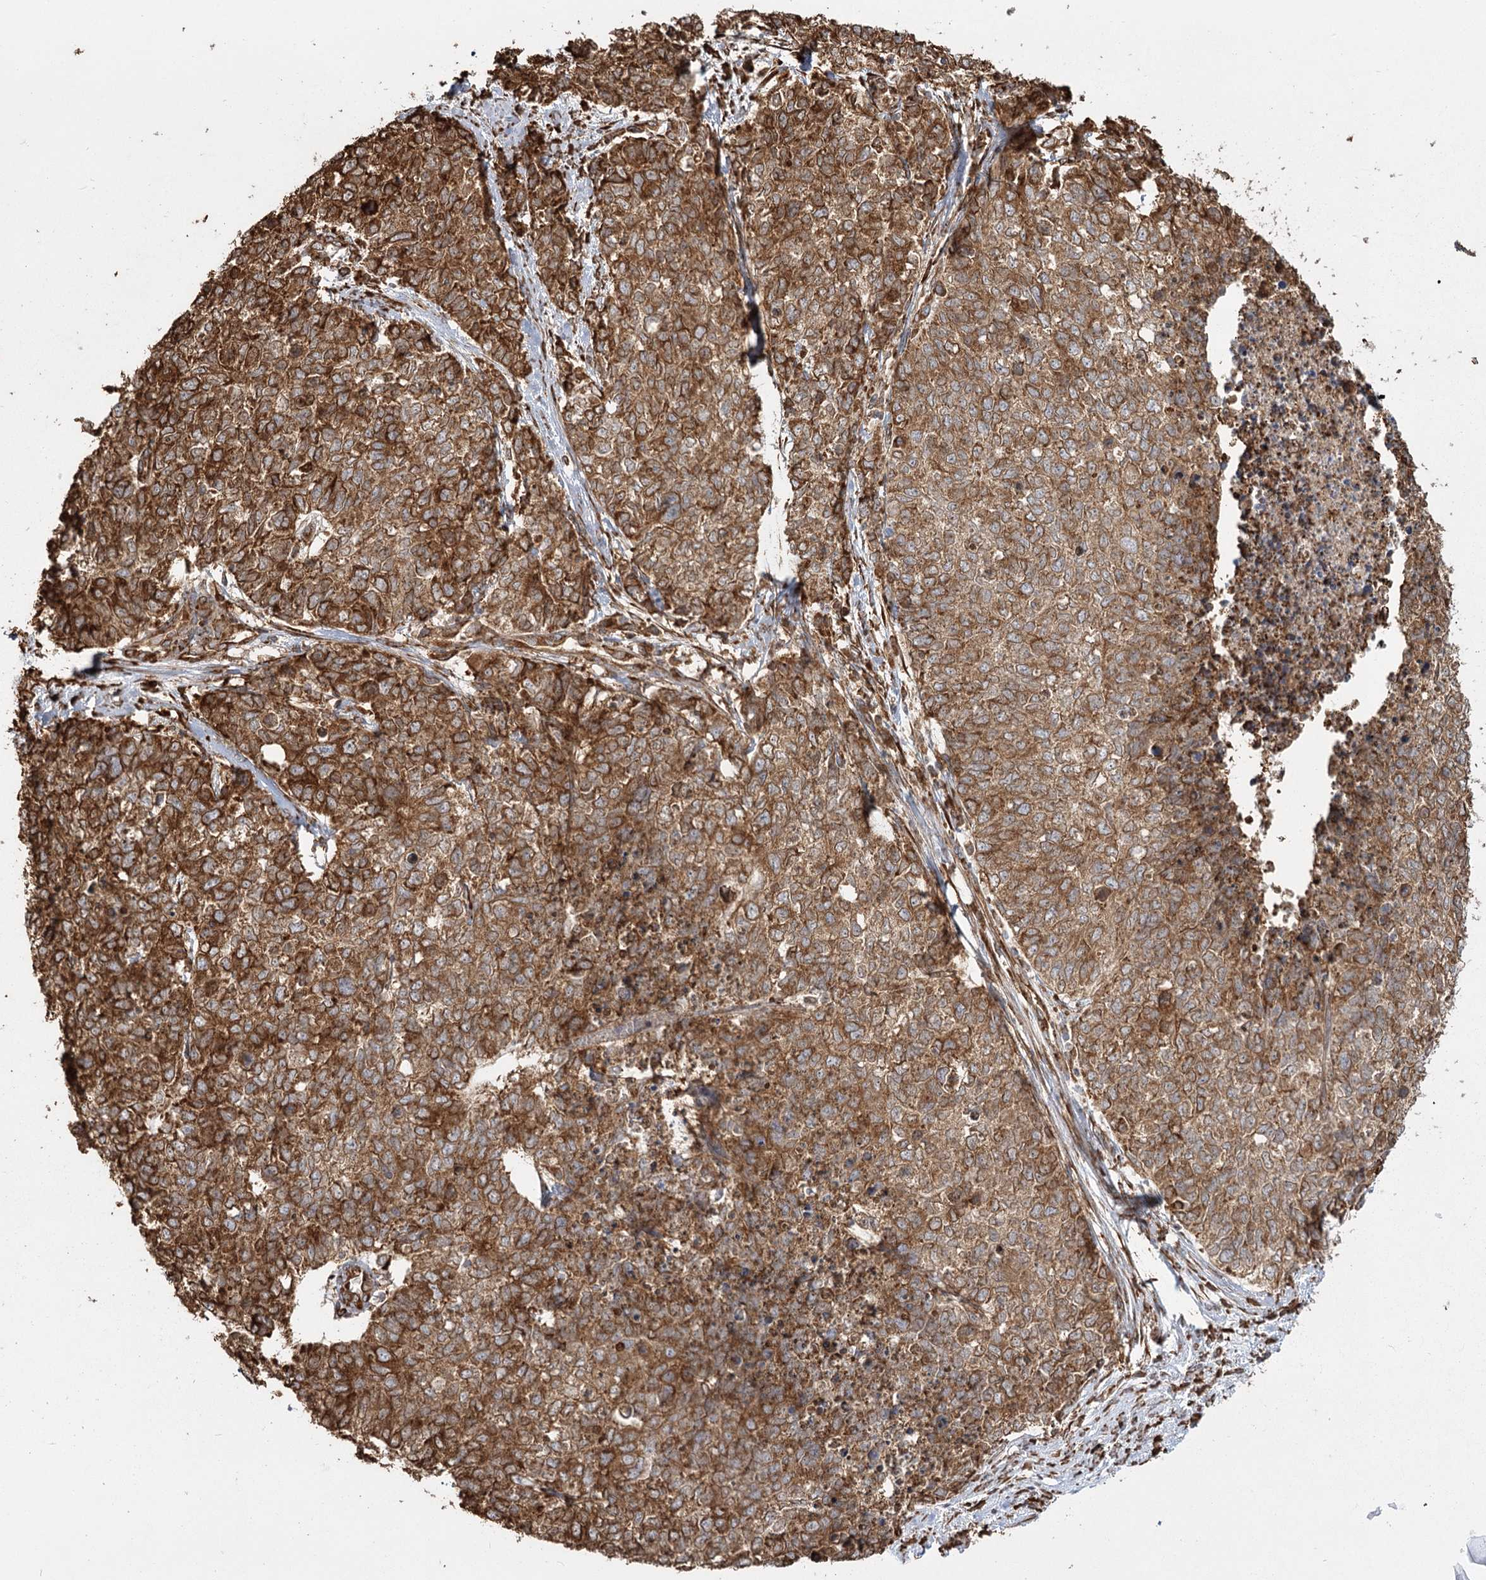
{"staining": {"intensity": "moderate", "quantity": ">75%", "location": "cytoplasmic/membranous"}, "tissue": "cervical cancer", "cell_type": "Tumor cells", "image_type": "cancer", "snomed": [{"axis": "morphology", "description": "Squamous cell carcinoma, NOS"}, {"axis": "topography", "description": "Cervix"}], "caption": "Protein expression analysis of cervical cancer (squamous cell carcinoma) exhibits moderate cytoplasmic/membranous expression in approximately >75% of tumor cells.", "gene": "FAM13A", "patient": {"sex": "female", "age": 63}}